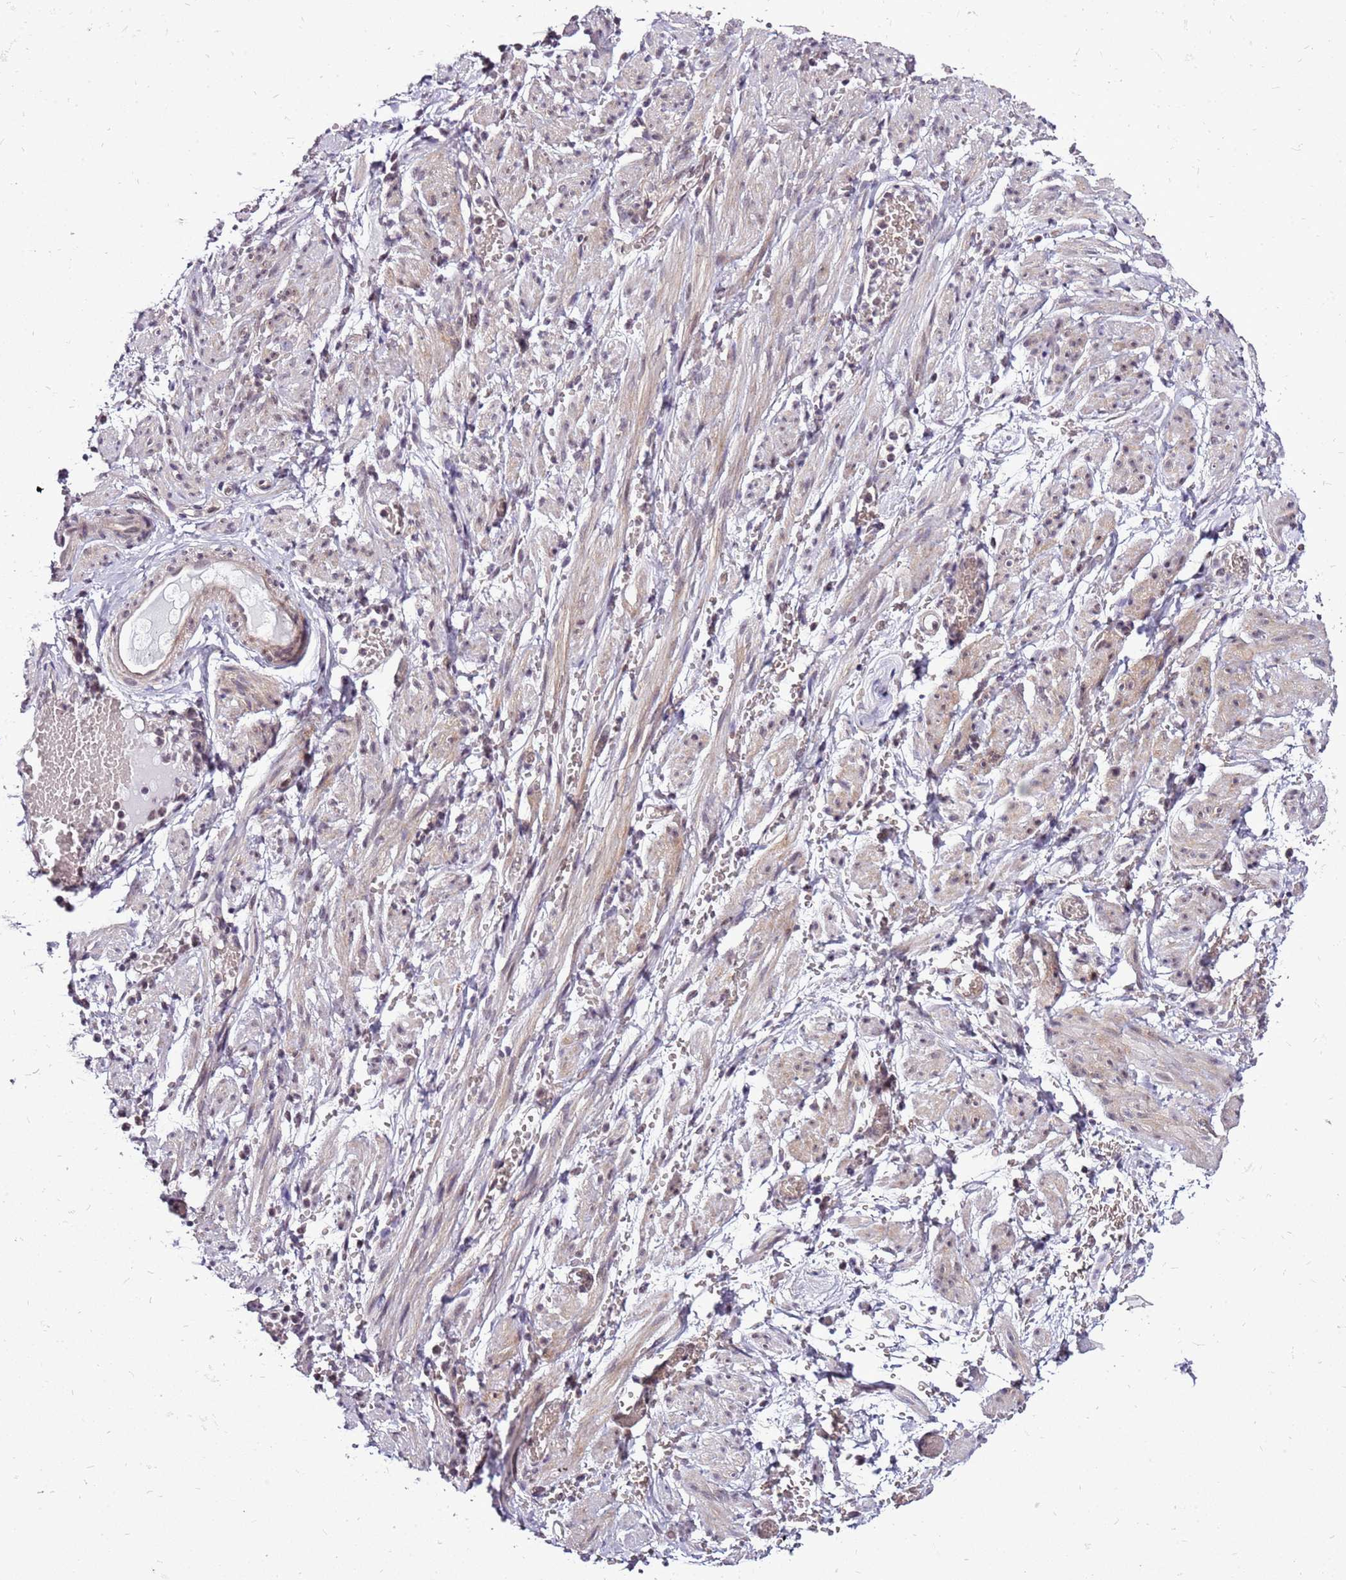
{"staining": {"intensity": "negative", "quantity": "none", "location": "none"}, "tissue": "adipose tissue", "cell_type": "Adipocytes", "image_type": "normal", "snomed": [{"axis": "morphology", "description": "Normal tissue, NOS"}, {"axis": "topography", "description": "Smooth muscle"}, {"axis": "topography", "description": "Peripheral nerve tissue"}], "caption": "IHC micrograph of unremarkable human adipose tissue stained for a protein (brown), which displays no expression in adipocytes.", "gene": "CCDC166", "patient": {"sex": "female", "age": 39}}